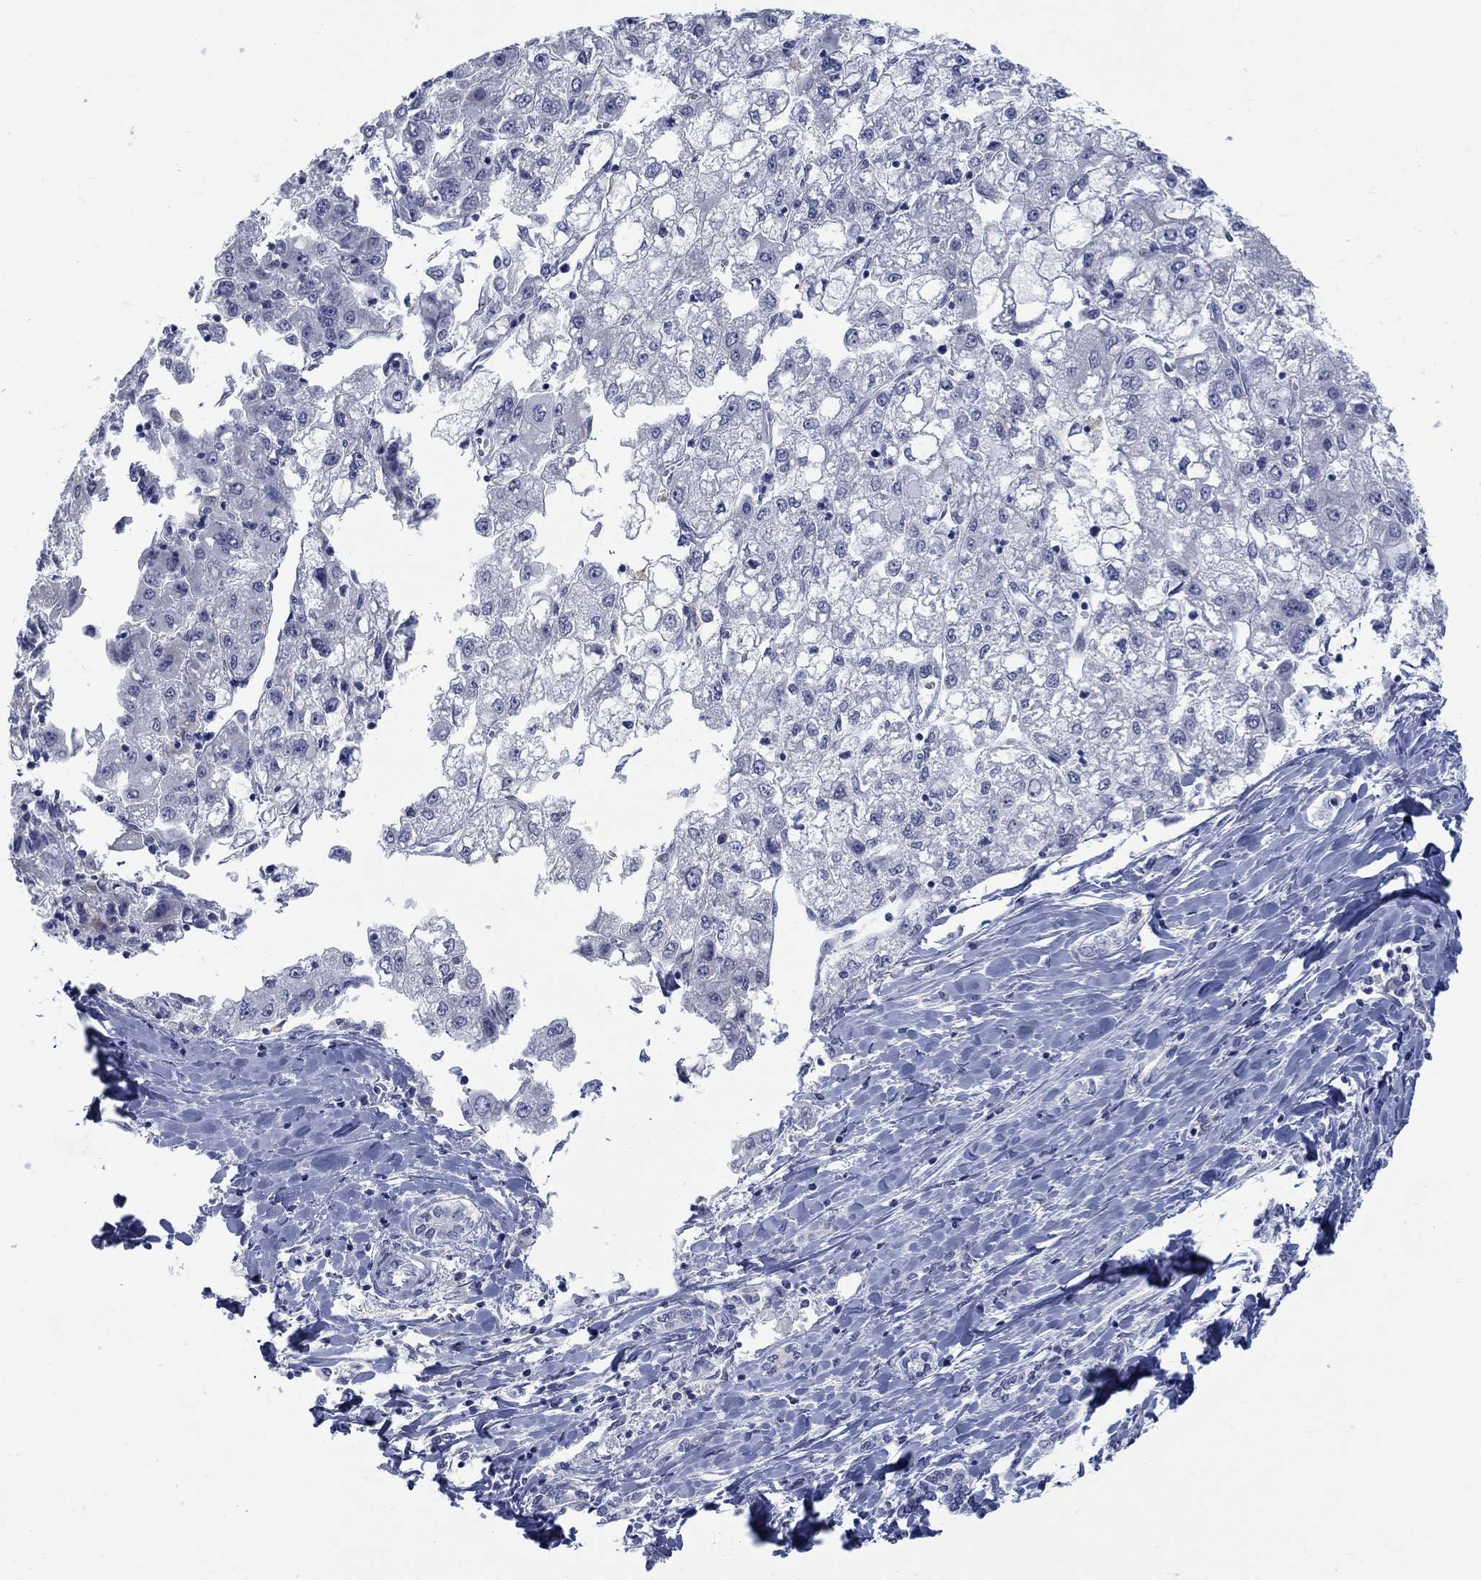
{"staining": {"intensity": "negative", "quantity": "none", "location": "none"}, "tissue": "liver cancer", "cell_type": "Tumor cells", "image_type": "cancer", "snomed": [{"axis": "morphology", "description": "Carcinoma, Hepatocellular, NOS"}, {"axis": "topography", "description": "Liver"}], "caption": "Micrograph shows no protein expression in tumor cells of liver cancer tissue.", "gene": "RFTN2", "patient": {"sex": "male", "age": 40}}